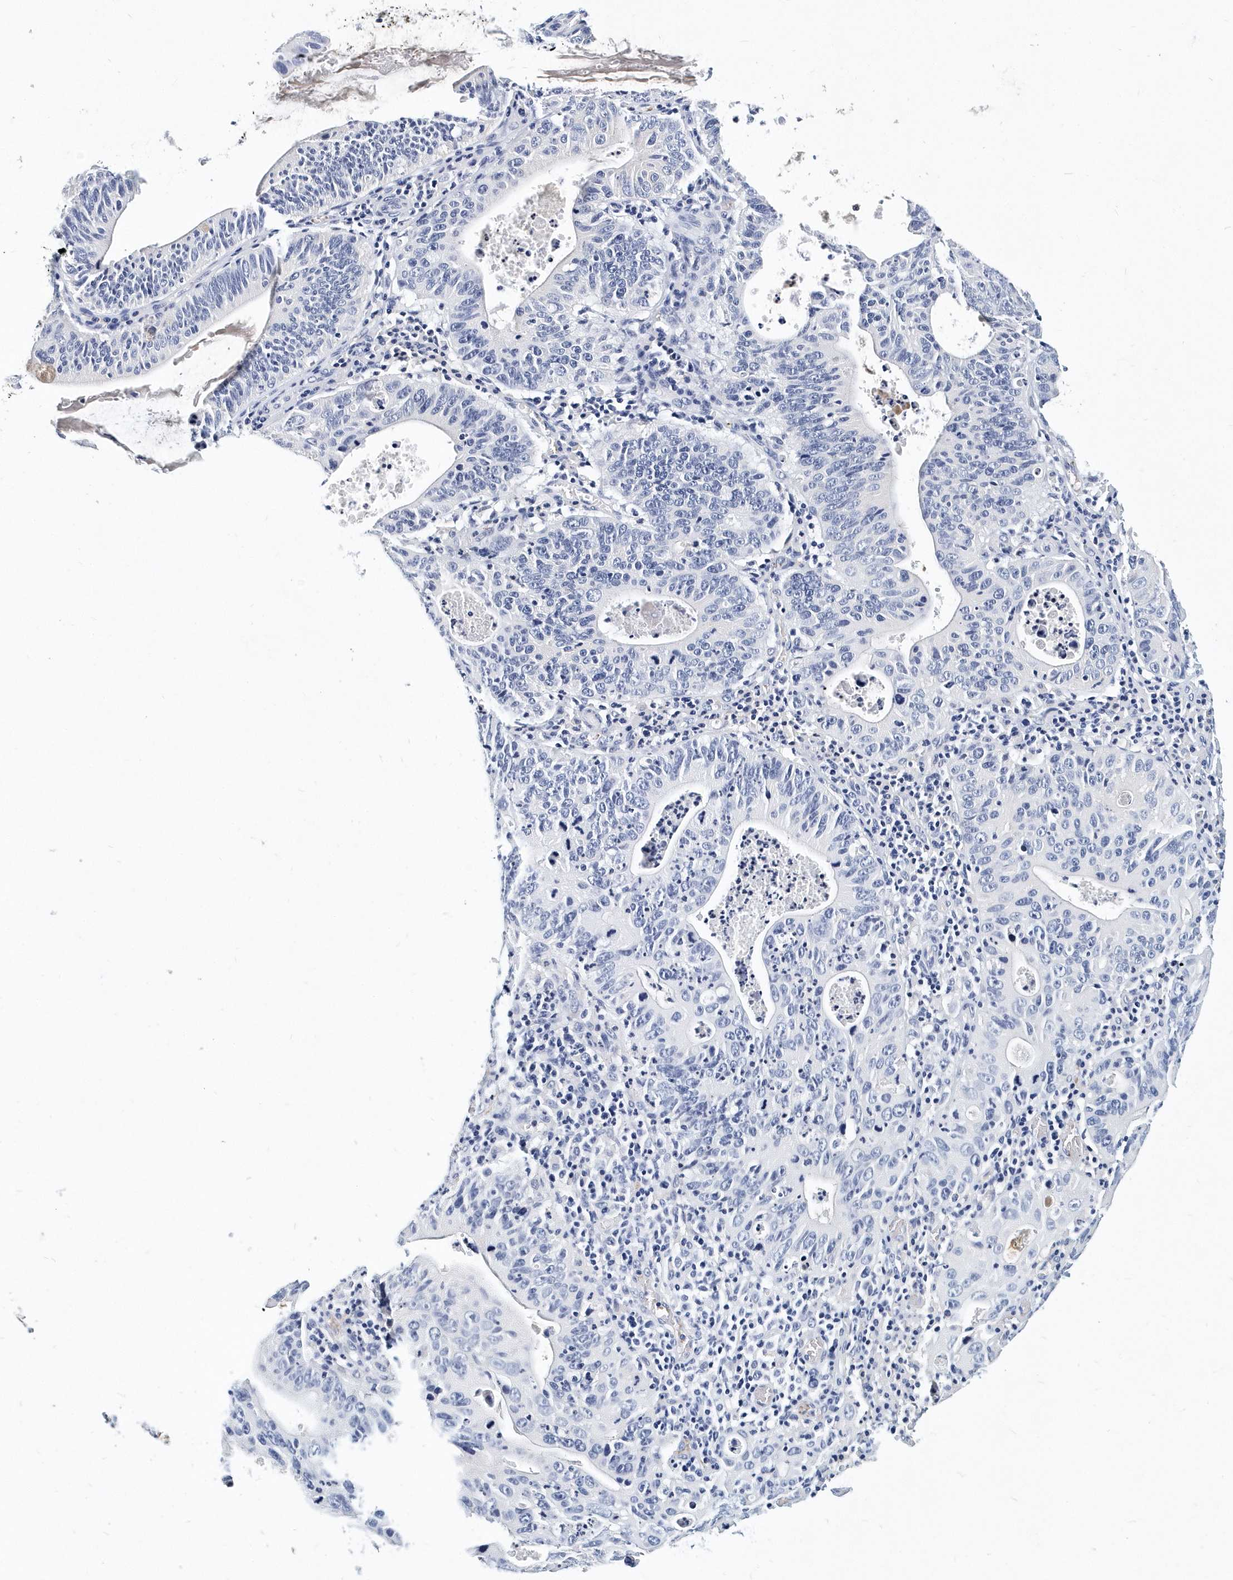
{"staining": {"intensity": "negative", "quantity": "none", "location": "none"}, "tissue": "stomach cancer", "cell_type": "Tumor cells", "image_type": "cancer", "snomed": [{"axis": "morphology", "description": "Adenocarcinoma, NOS"}, {"axis": "topography", "description": "Stomach"}], "caption": "There is no significant positivity in tumor cells of stomach adenocarcinoma.", "gene": "ITGA2B", "patient": {"sex": "male", "age": 59}}